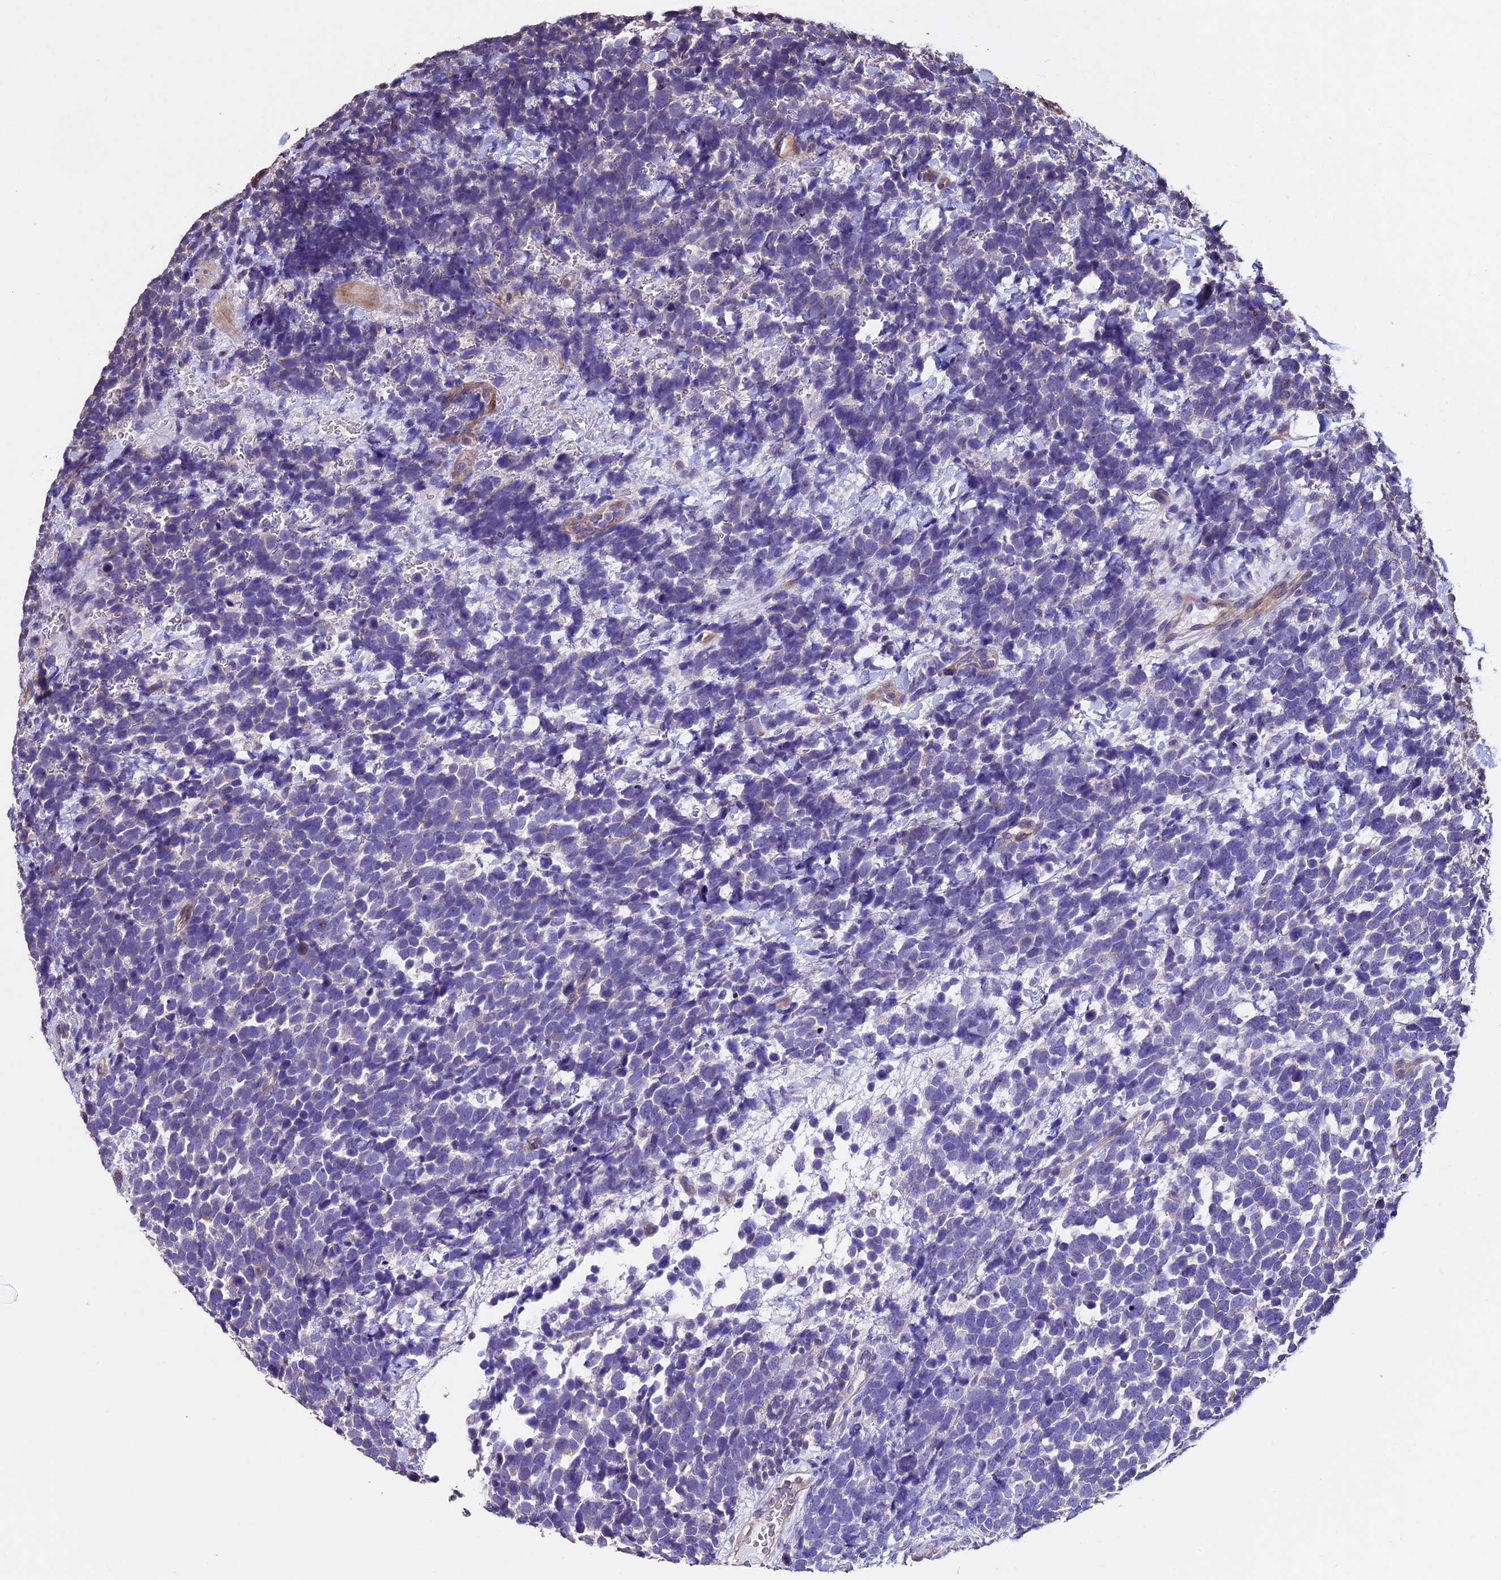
{"staining": {"intensity": "negative", "quantity": "none", "location": "none"}, "tissue": "urothelial cancer", "cell_type": "Tumor cells", "image_type": "cancer", "snomed": [{"axis": "morphology", "description": "Urothelial carcinoma, High grade"}, {"axis": "topography", "description": "Urinary bladder"}], "caption": "Human high-grade urothelial carcinoma stained for a protein using immunohistochemistry displays no staining in tumor cells.", "gene": "USB1", "patient": {"sex": "female", "age": 82}}